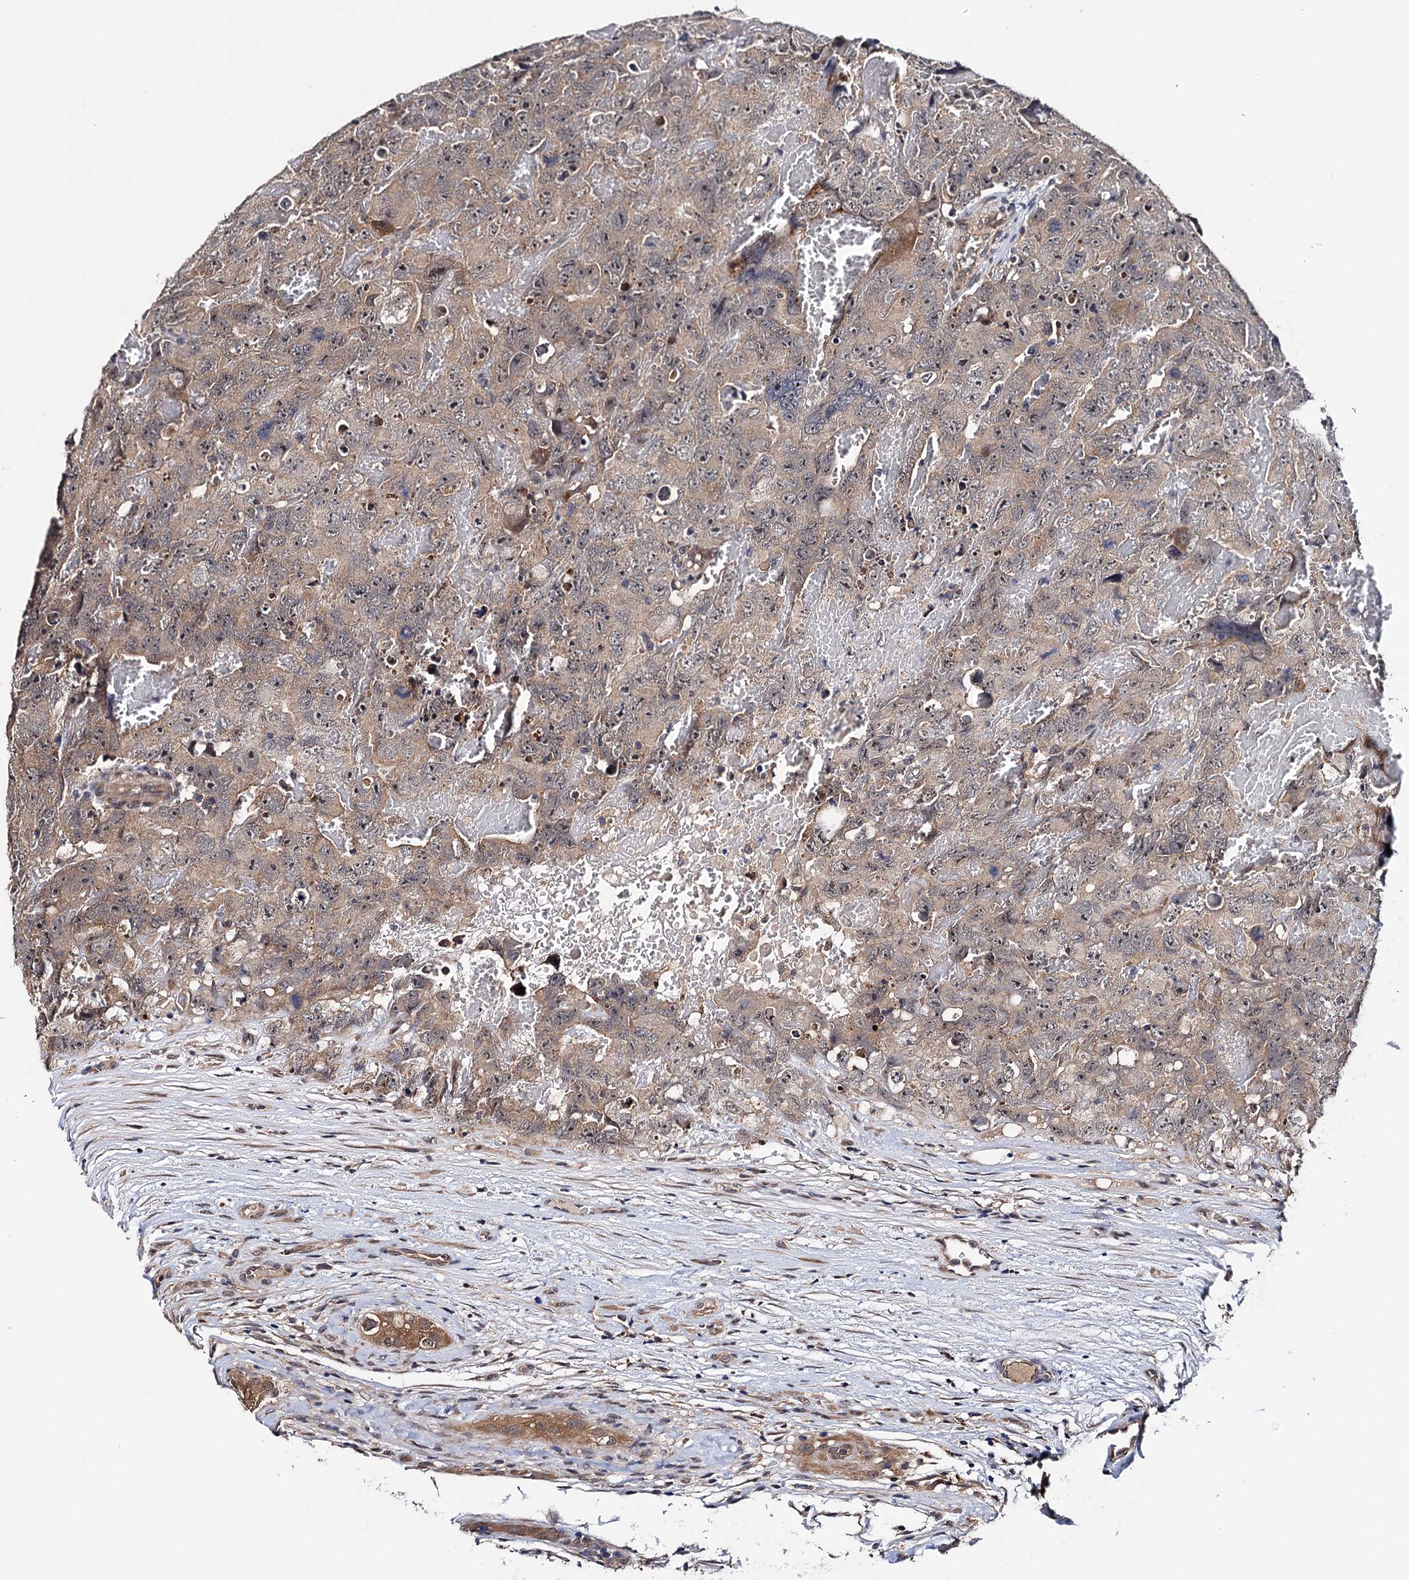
{"staining": {"intensity": "weak", "quantity": "25%-75%", "location": "cytoplasmic/membranous,nuclear"}, "tissue": "testis cancer", "cell_type": "Tumor cells", "image_type": "cancer", "snomed": [{"axis": "morphology", "description": "Carcinoma, Embryonal, NOS"}, {"axis": "topography", "description": "Testis"}], "caption": "Immunohistochemistry (DAB (3,3'-diaminobenzidine)) staining of human testis embryonal carcinoma shows weak cytoplasmic/membranous and nuclear protein staining in approximately 25%-75% of tumor cells. The protein of interest is shown in brown color, while the nuclei are stained blue.", "gene": "IP6K1", "patient": {"sex": "male", "age": 45}}